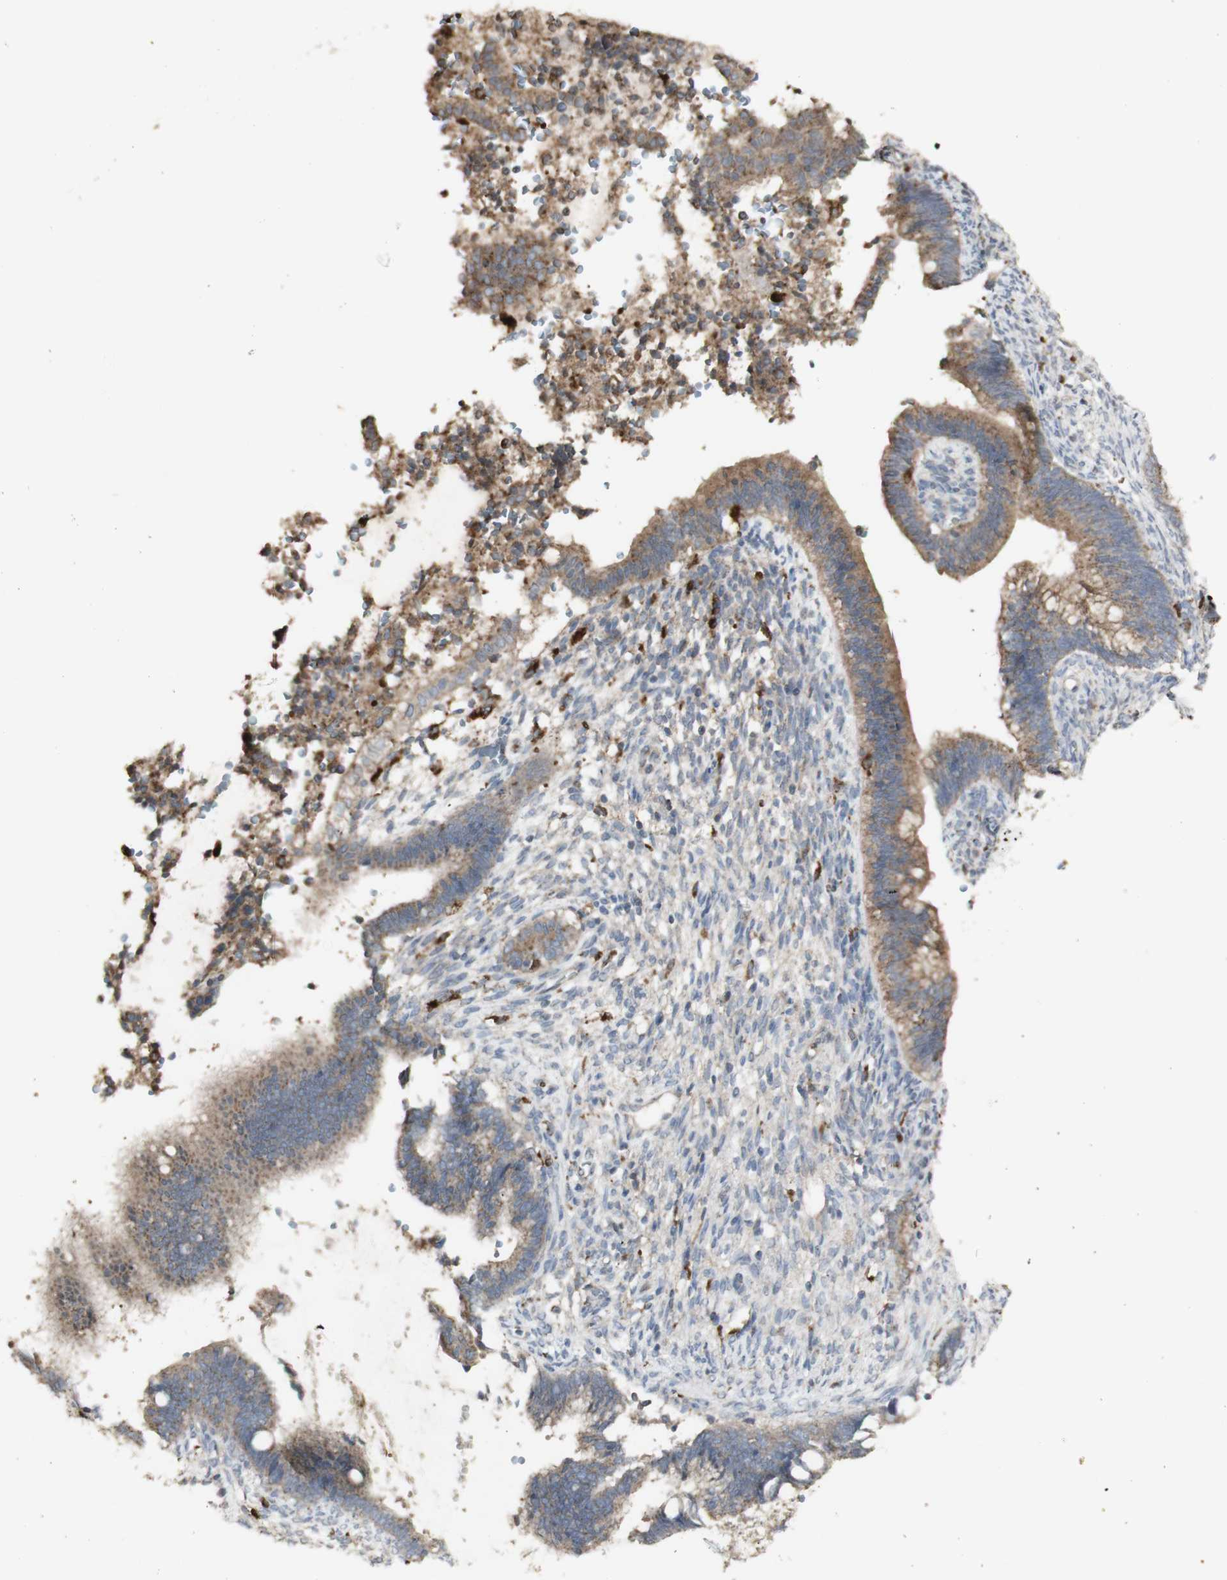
{"staining": {"intensity": "moderate", "quantity": ">75%", "location": "cytoplasmic/membranous"}, "tissue": "cervical cancer", "cell_type": "Tumor cells", "image_type": "cancer", "snomed": [{"axis": "morphology", "description": "Adenocarcinoma, NOS"}, {"axis": "topography", "description": "Cervix"}], "caption": "Protein positivity by immunohistochemistry reveals moderate cytoplasmic/membranous staining in about >75% of tumor cells in adenocarcinoma (cervical).", "gene": "ATP6V1E1", "patient": {"sex": "female", "age": 44}}